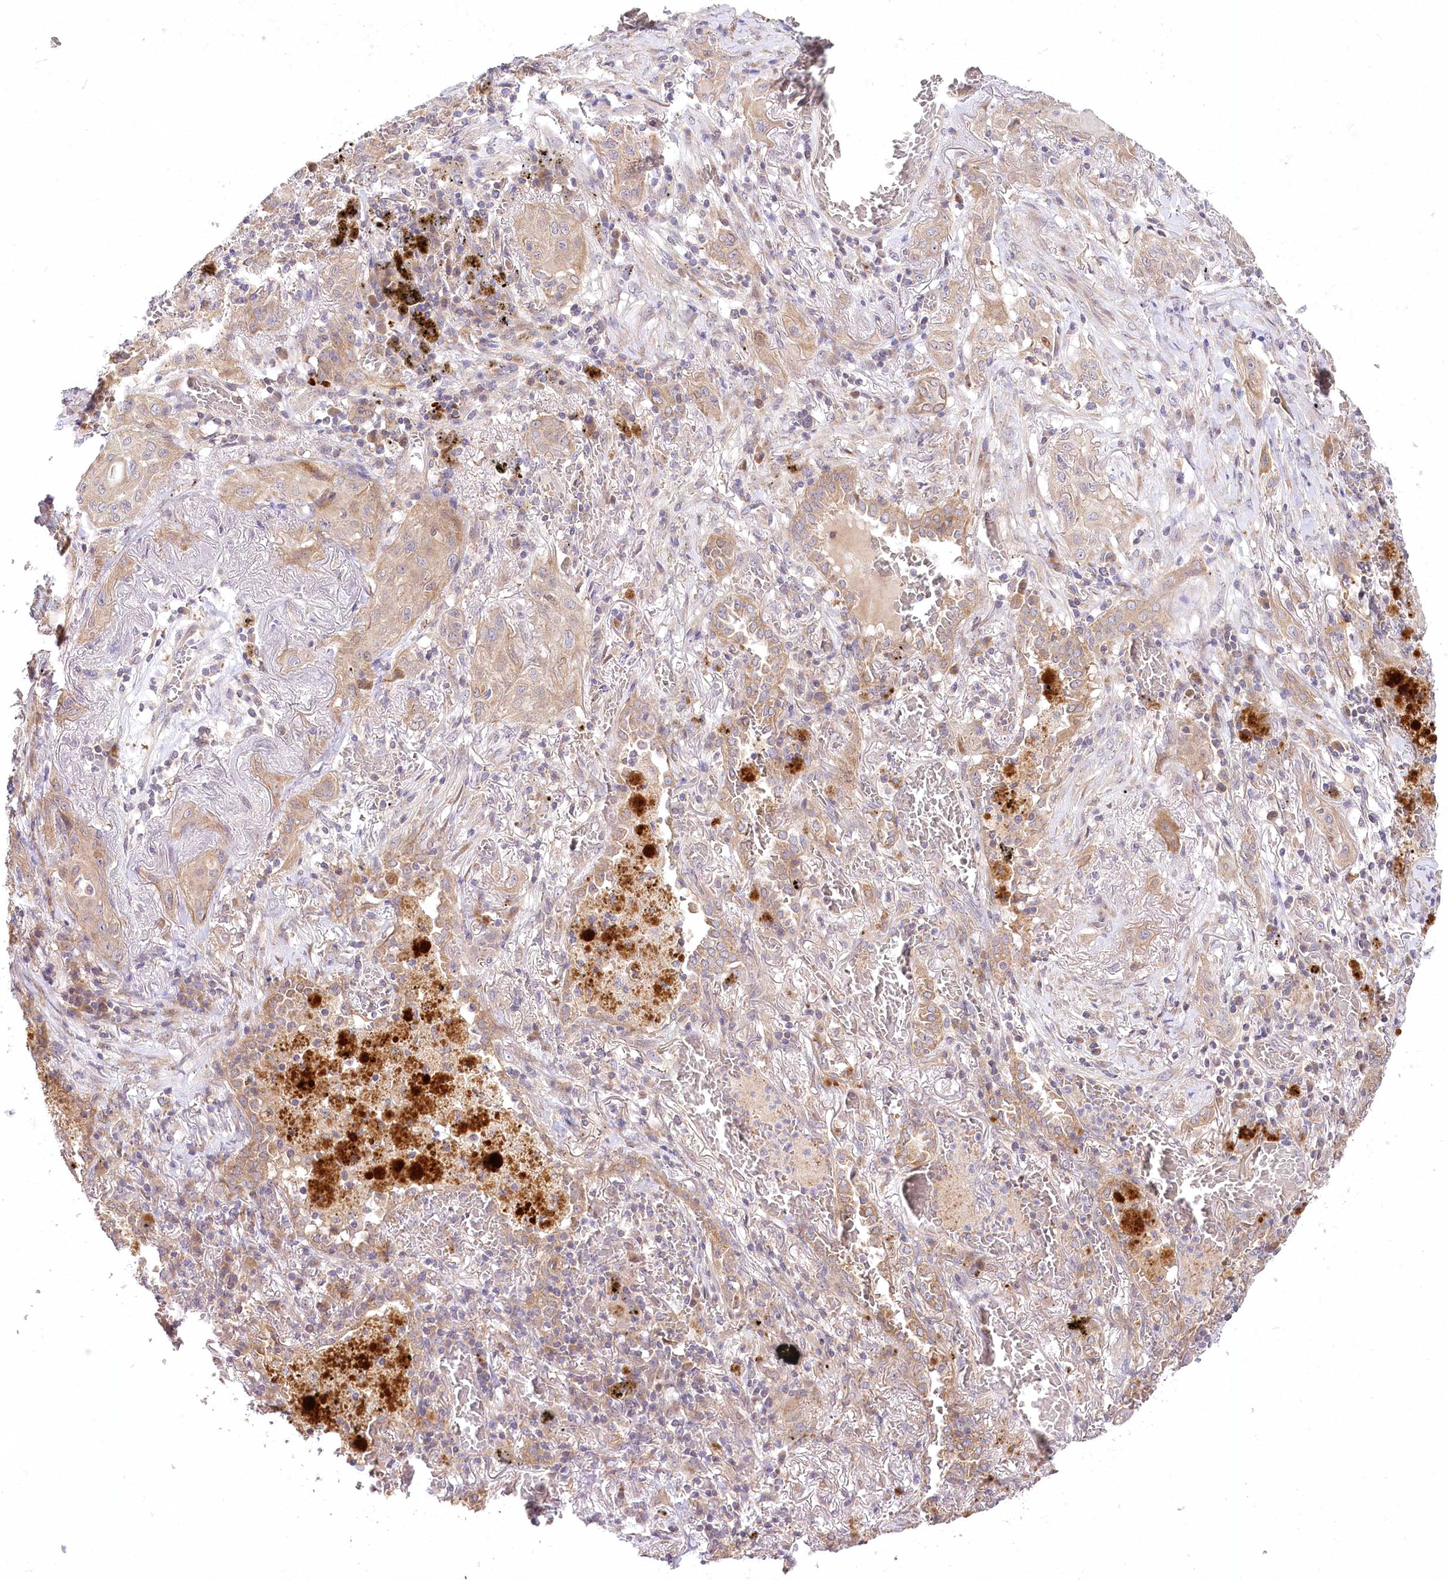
{"staining": {"intensity": "weak", "quantity": ">75%", "location": "cytoplasmic/membranous"}, "tissue": "lung cancer", "cell_type": "Tumor cells", "image_type": "cancer", "snomed": [{"axis": "morphology", "description": "Squamous cell carcinoma, NOS"}, {"axis": "topography", "description": "Lung"}], "caption": "The photomicrograph displays immunohistochemical staining of lung squamous cell carcinoma. There is weak cytoplasmic/membranous expression is appreciated in about >75% of tumor cells. The staining is performed using DAB (3,3'-diaminobenzidine) brown chromogen to label protein expression. The nuclei are counter-stained blue using hematoxylin.", "gene": "PYROXD1", "patient": {"sex": "female", "age": 47}}